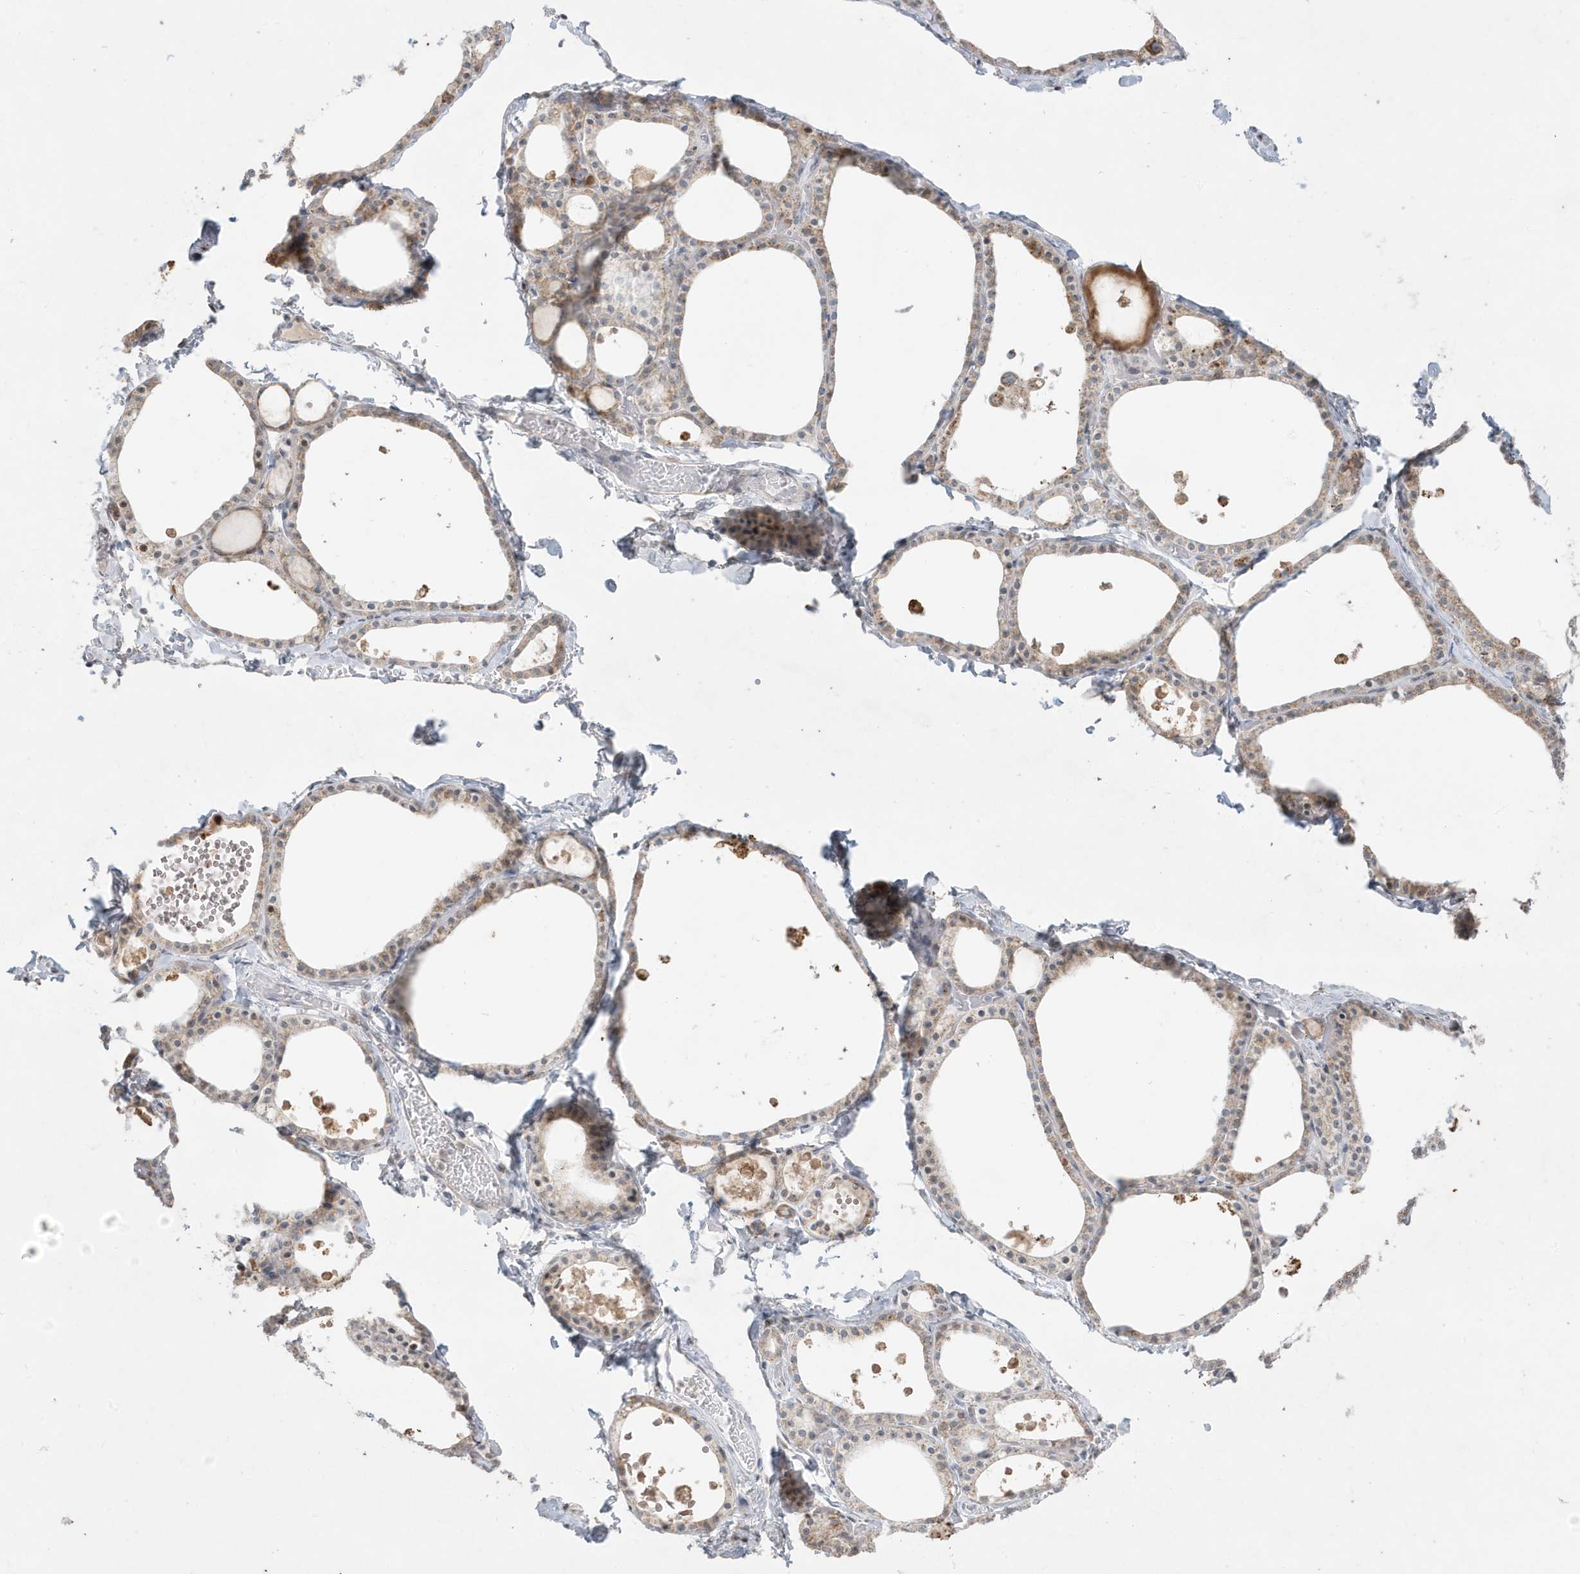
{"staining": {"intensity": "moderate", "quantity": ">75%", "location": "cytoplasmic/membranous"}, "tissue": "thyroid gland", "cell_type": "Glandular cells", "image_type": "normal", "snomed": [{"axis": "morphology", "description": "Normal tissue, NOS"}, {"axis": "topography", "description": "Thyroid gland"}], "caption": "About >75% of glandular cells in unremarkable human thyroid gland demonstrate moderate cytoplasmic/membranous protein positivity as visualized by brown immunohistochemical staining.", "gene": "FNDC1", "patient": {"sex": "male", "age": 56}}